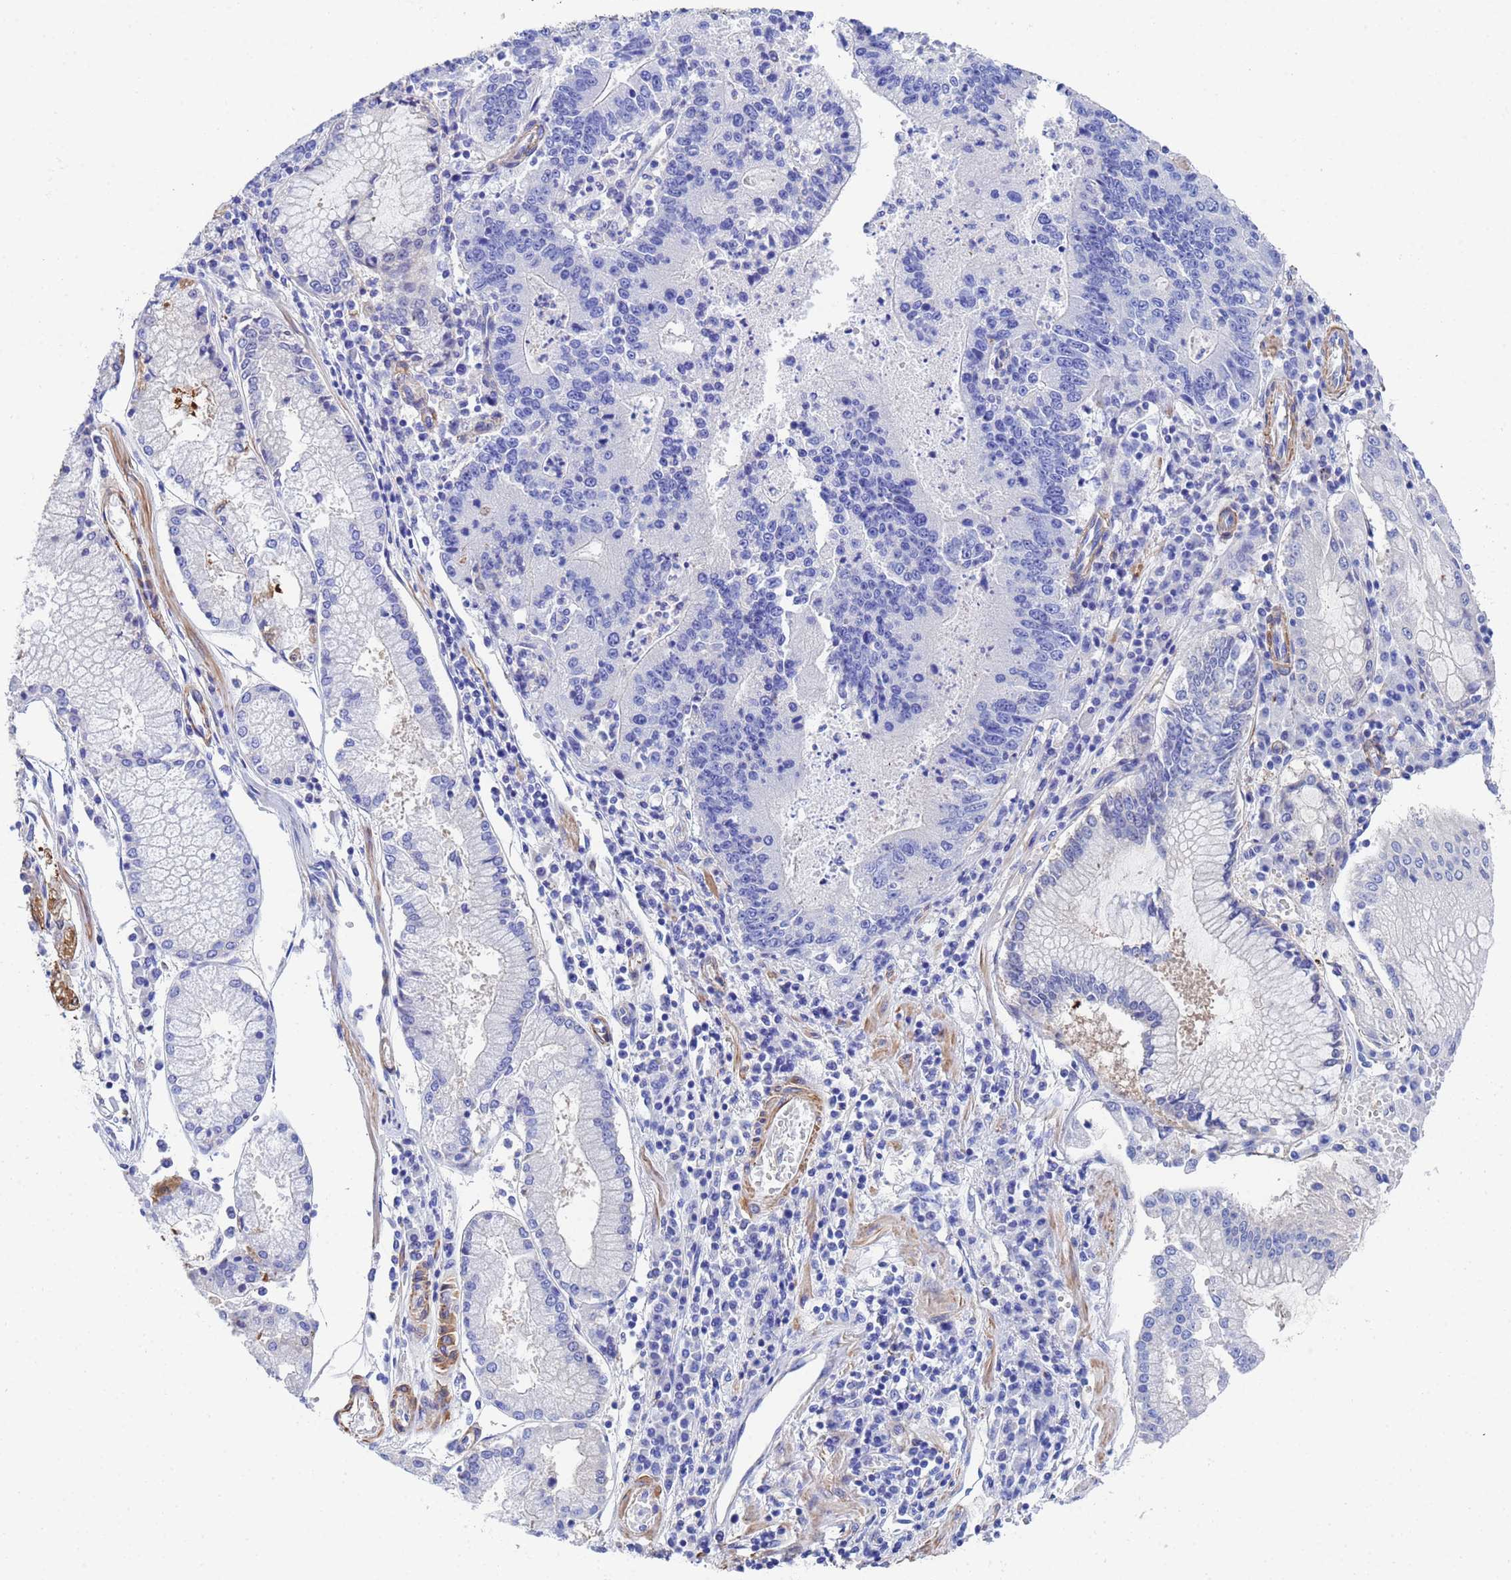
{"staining": {"intensity": "negative", "quantity": "none", "location": "none"}, "tissue": "stomach cancer", "cell_type": "Tumor cells", "image_type": "cancer", "snomed": [{"axis": "morphology", "description": "Adenocarcinoma, NOS"}, {"axis": "topography", "description": "Stomach"}], "caption": "This is a histopathology image of immunohistochemistry (IHC) staining of stomach adenocarcinoma, which shows no expression in tumor cells.", "gene": "CST4", "patient": {"sex": "male", "age": 59}}